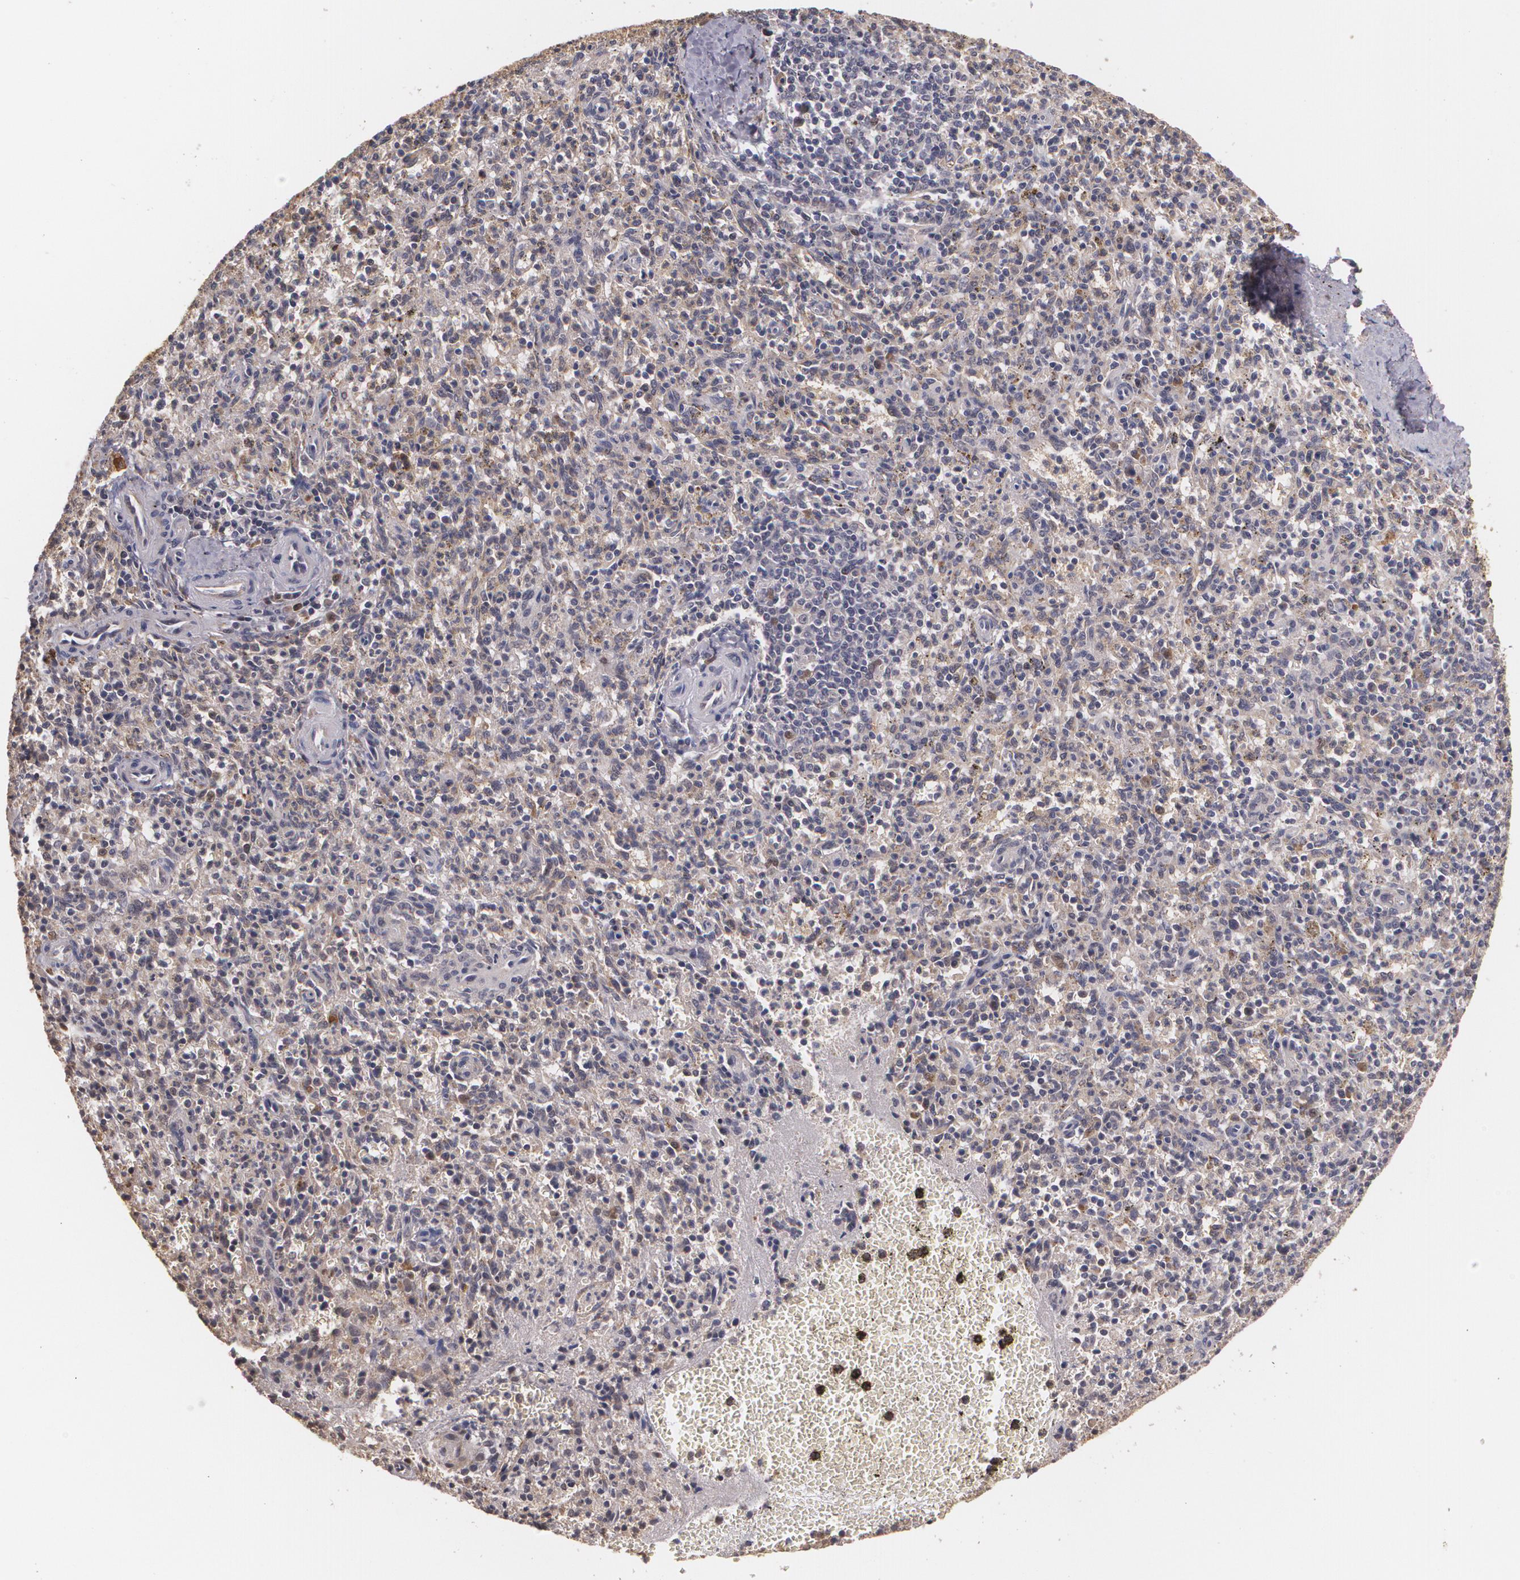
{"staining": {"intensity": "weak", "quantity": "<25%", "location": "cytoplasmic/membranous"}, "tissue": "spleen", "cell_type": "Cells in red pulp", "image_type": "normal", "snomed": [{"axis": "morphology", "description": "Normal tissue, NOS"}, {"axis": "topography", "description": "Spleen"}], "caption": "A histopathology image of spleen stained for a protein exhibits no brown staining in cells in red pulp.", "gene": "BRCA1", "patient": {"sex": "male", "age": 72}}